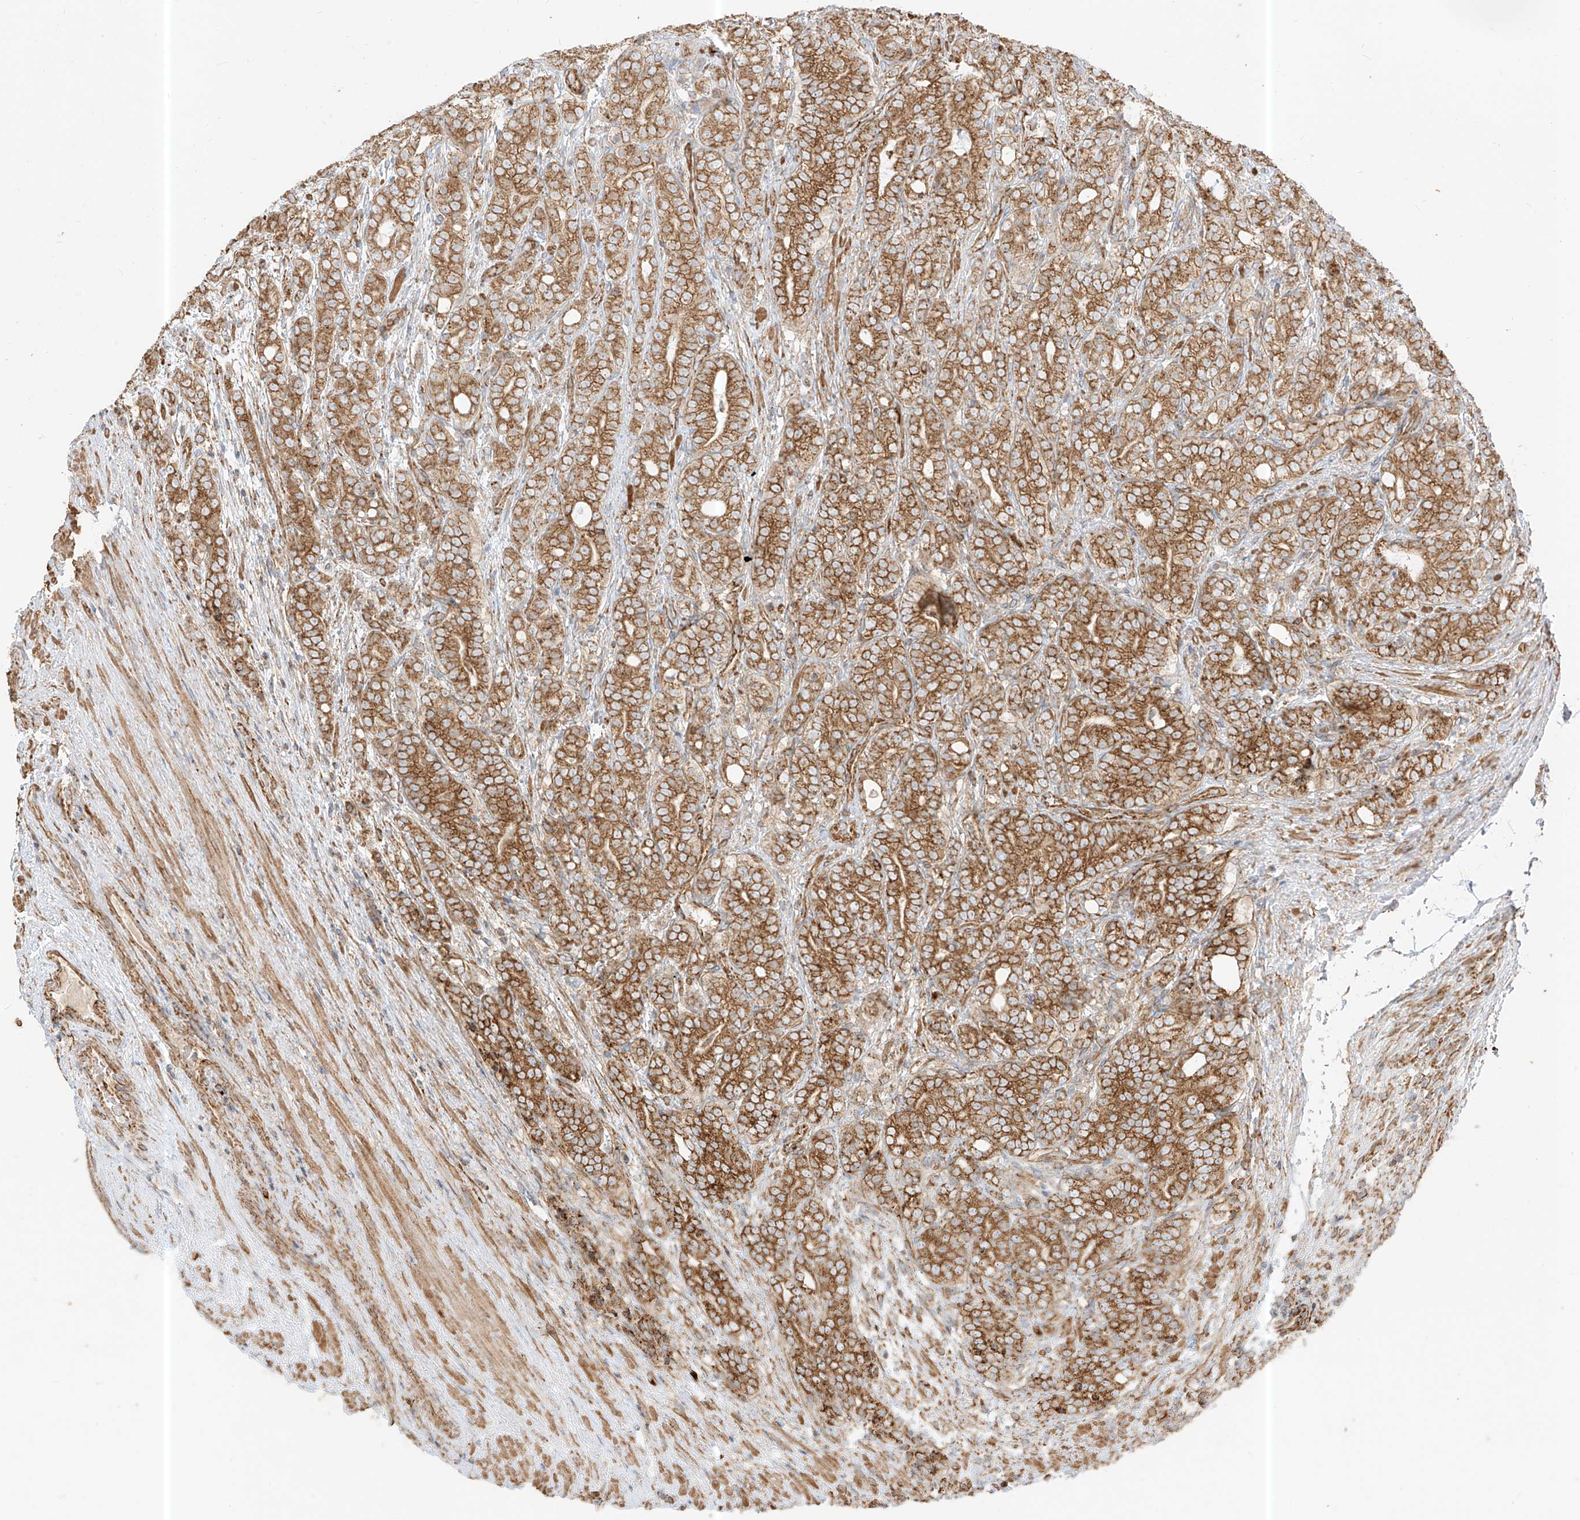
{"staining": {"intensity": "moderate", "quantity": ">75%", "location": "cytoplasmic/membranous"}, "tissue": "prostate cancer", "cell_type": "Tumor cells", "image_type": "cancer", "snomed": [{"axis": "morphology", "description": "Adenocarcinoma, High grade"}, {"axis": "topography", "description": "Prostate"}], "caption": "Immunohistochemistry image of neoplastic tissue: human prostate adenocarcinoma (high-grade) stained using IHC displays medium levels of moderate protein expression localized specifically in the cytoplasmic/membranous of tumor cells, appearing as a cytoplasmic/membranous brown color.", "gene": "PLCL1", "patient": {"sex": "male", "age": 57}}